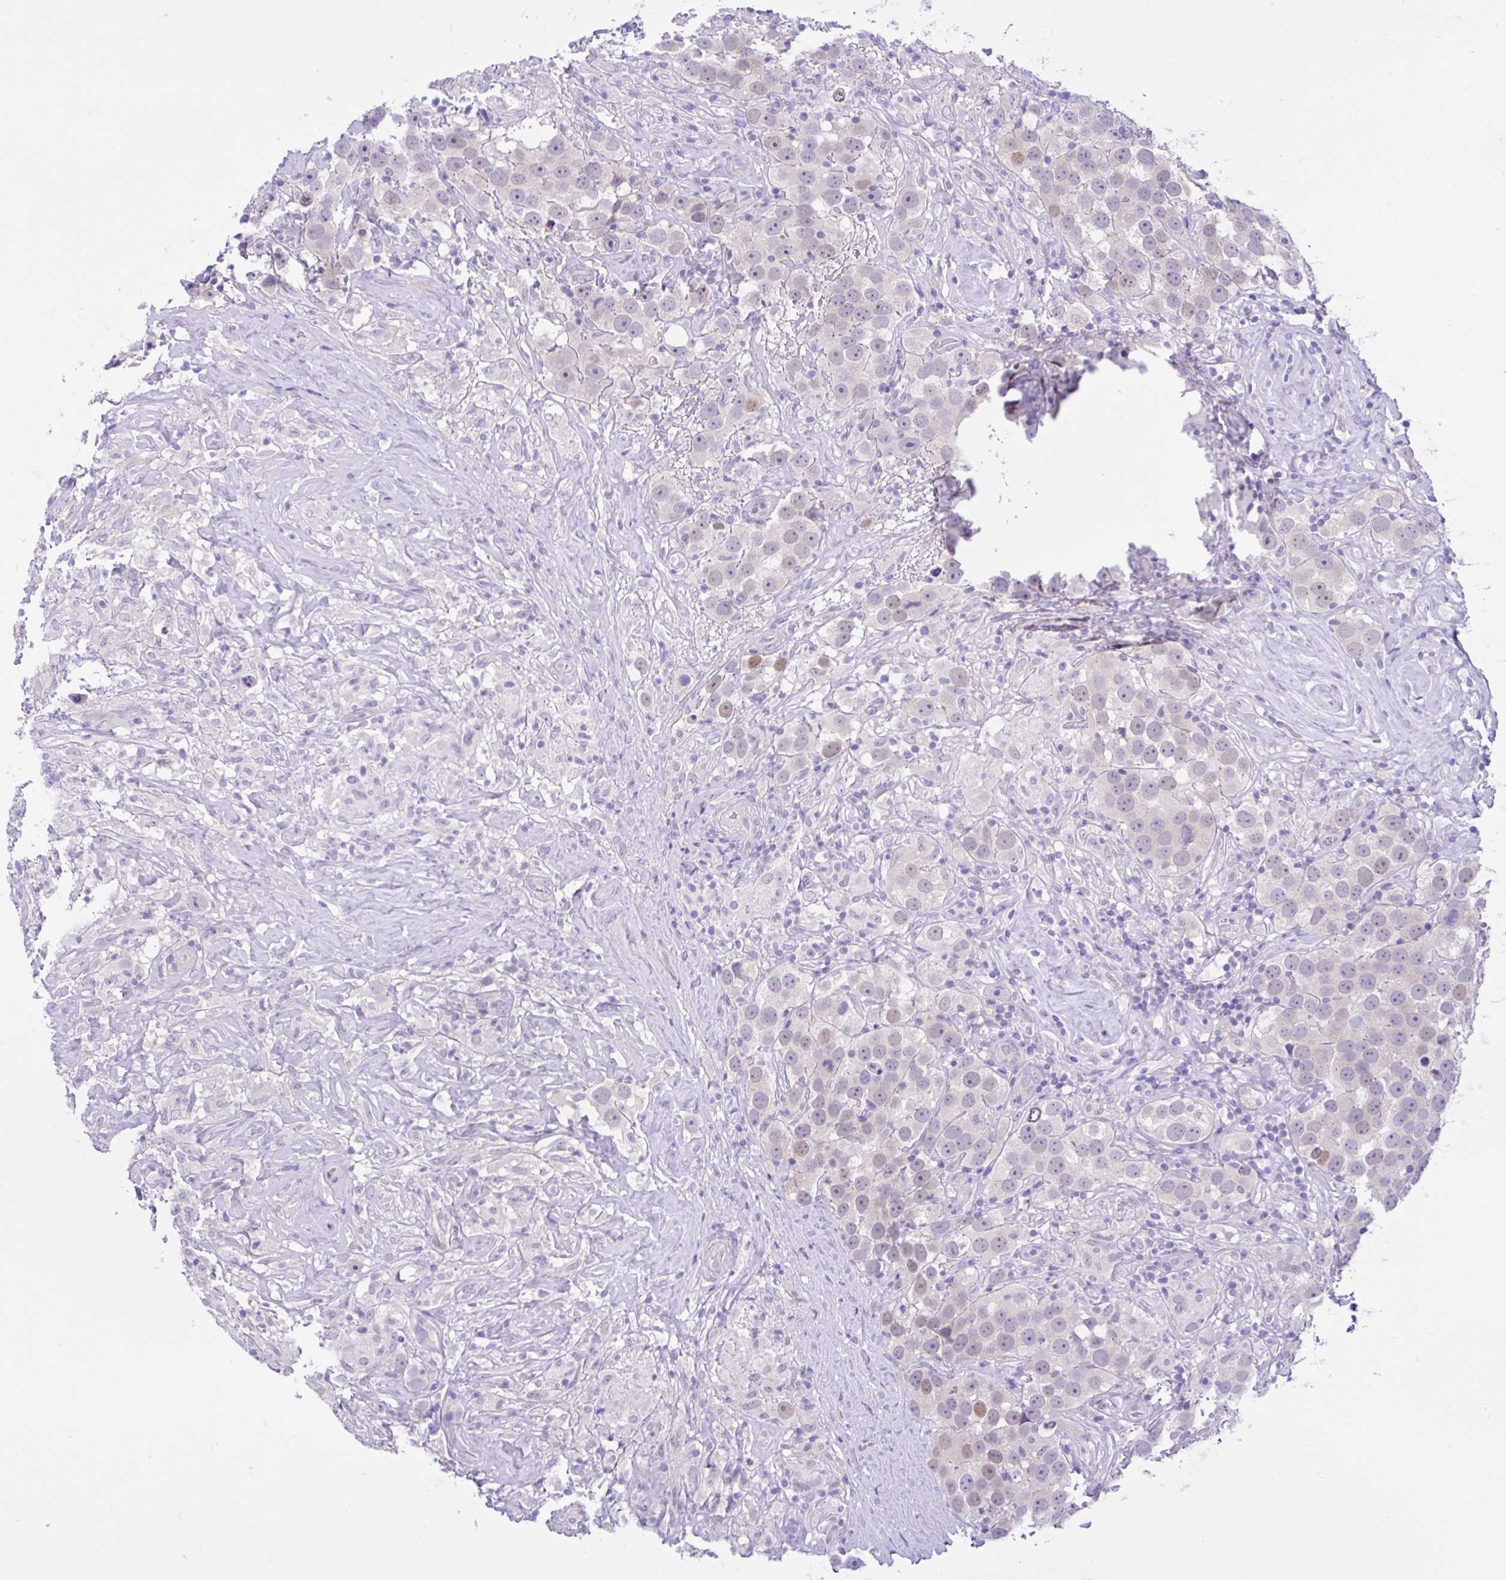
{"staining": {"intensity": "moderate", "quantity": "<25%", "location": "nuclear"}, "tissue": "testis cancer", "cell_type": "Tumor cells", "image_type": "cancer", "snomed": [{"axis": "morphology", "description": "Seminoma, NOS"}, {"axis": "topography", "description": "Testis"}], "caption": "Brown immunohistochemical staining in human testis cancer (seminoma) displays moderate nuclear staining in approximately <25% of tumor cells.", "gene": "ANO4", "patient": {"sex": "male", "age": 49}}